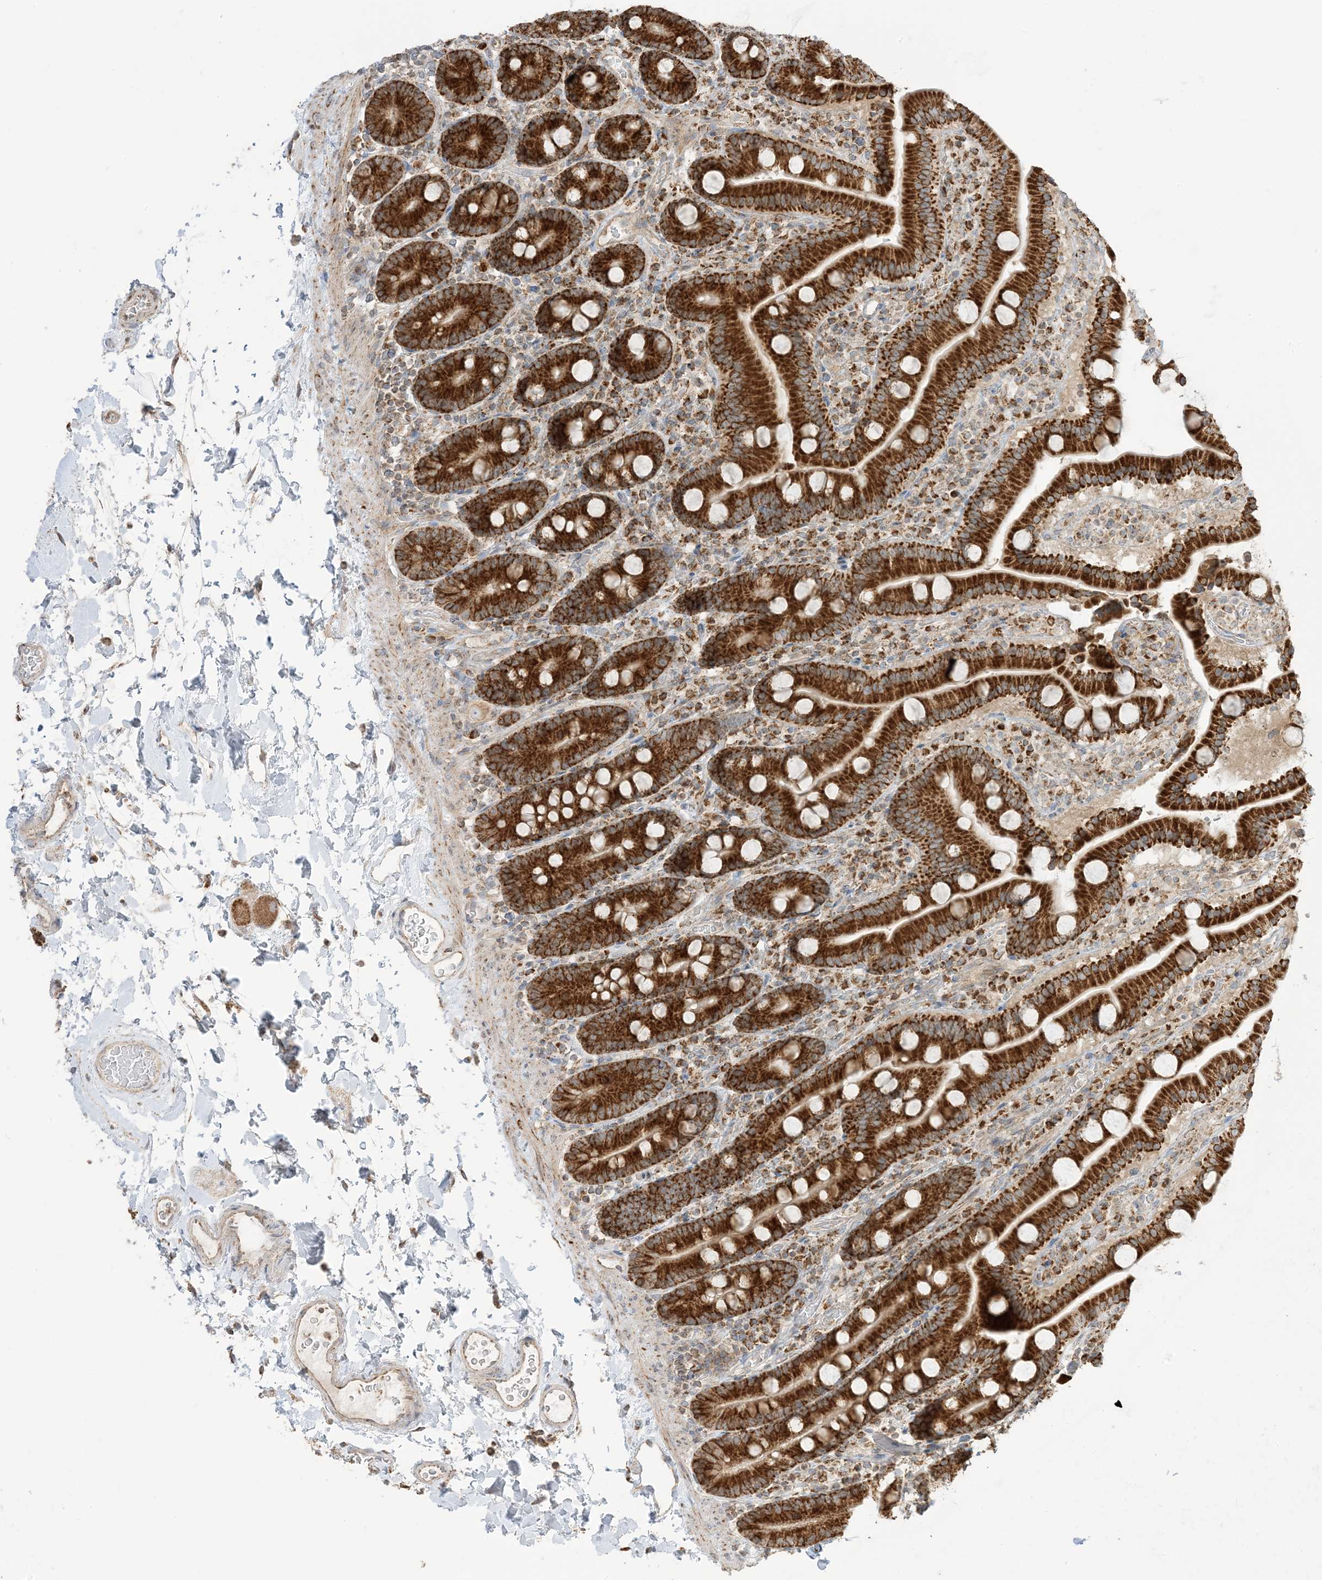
{"staining": {"intensity": "strong", "quantity": ">75%", "location": "cytoplasmic/membranous"}, "tissue": "duodenum", "cell_type": "Glandular cells", "image_type": "normal", "snomed": [{"axis": "morphology", "description": "Normal tissue, NOS"}, {"axis": "topography", "description": "Duodenum"}], "caption": "A brown stain shows strong cytoplasmic/membranous expression of a protein in glandular cells of unremarkable human duodenum. (Stains: DAB (3,3'-diaminobenzidine) in brown, nuclei in blue, Microscopy: brightfield microscopy at high magnification).", "gene": "N4BP3", "patient": {"sex": "male", "age": 55}}